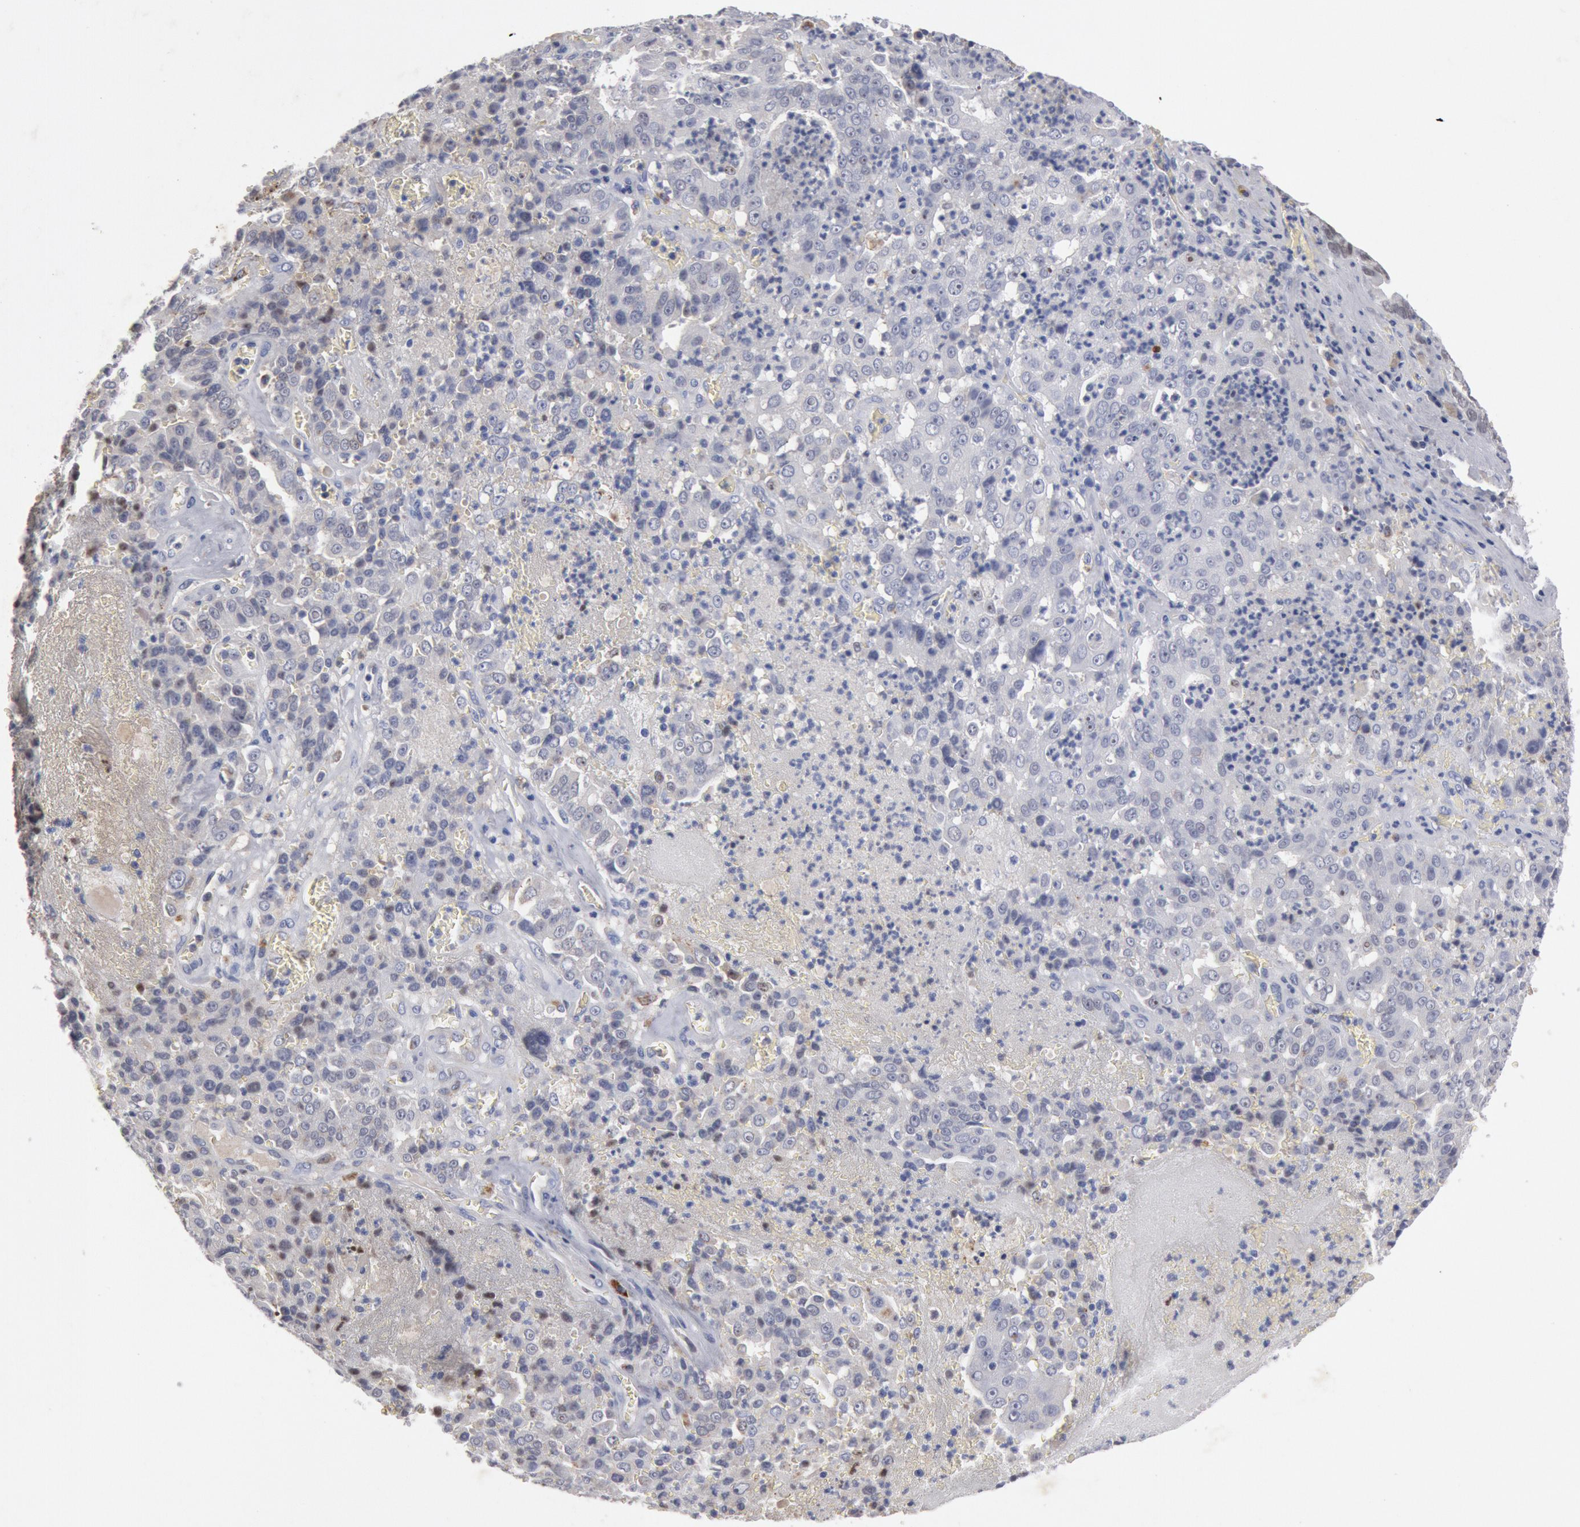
{"staining": {"intensity": "weak", "quantity": "25%-75%", "location": "cytoplasmic/membranous"}, "tissue": "liver cancer", "cell_type": "Tumor cells", "image_type": "cancer", "snomed": [{"axis": "morphology", "description": "Cholangiocarcinoma"}, {"axis": "topography", "description": "Liver"}], "caption": "A high-resolution image shows immunohistochemistry (IHC) staining of liver cholangiocarcinoma, which exhibits weak cytoplasmic/membranous staining in about 25%-75% of tumor cells.", "gene": "FOXA2", "patient": {"sex": "female", "age": 79}}